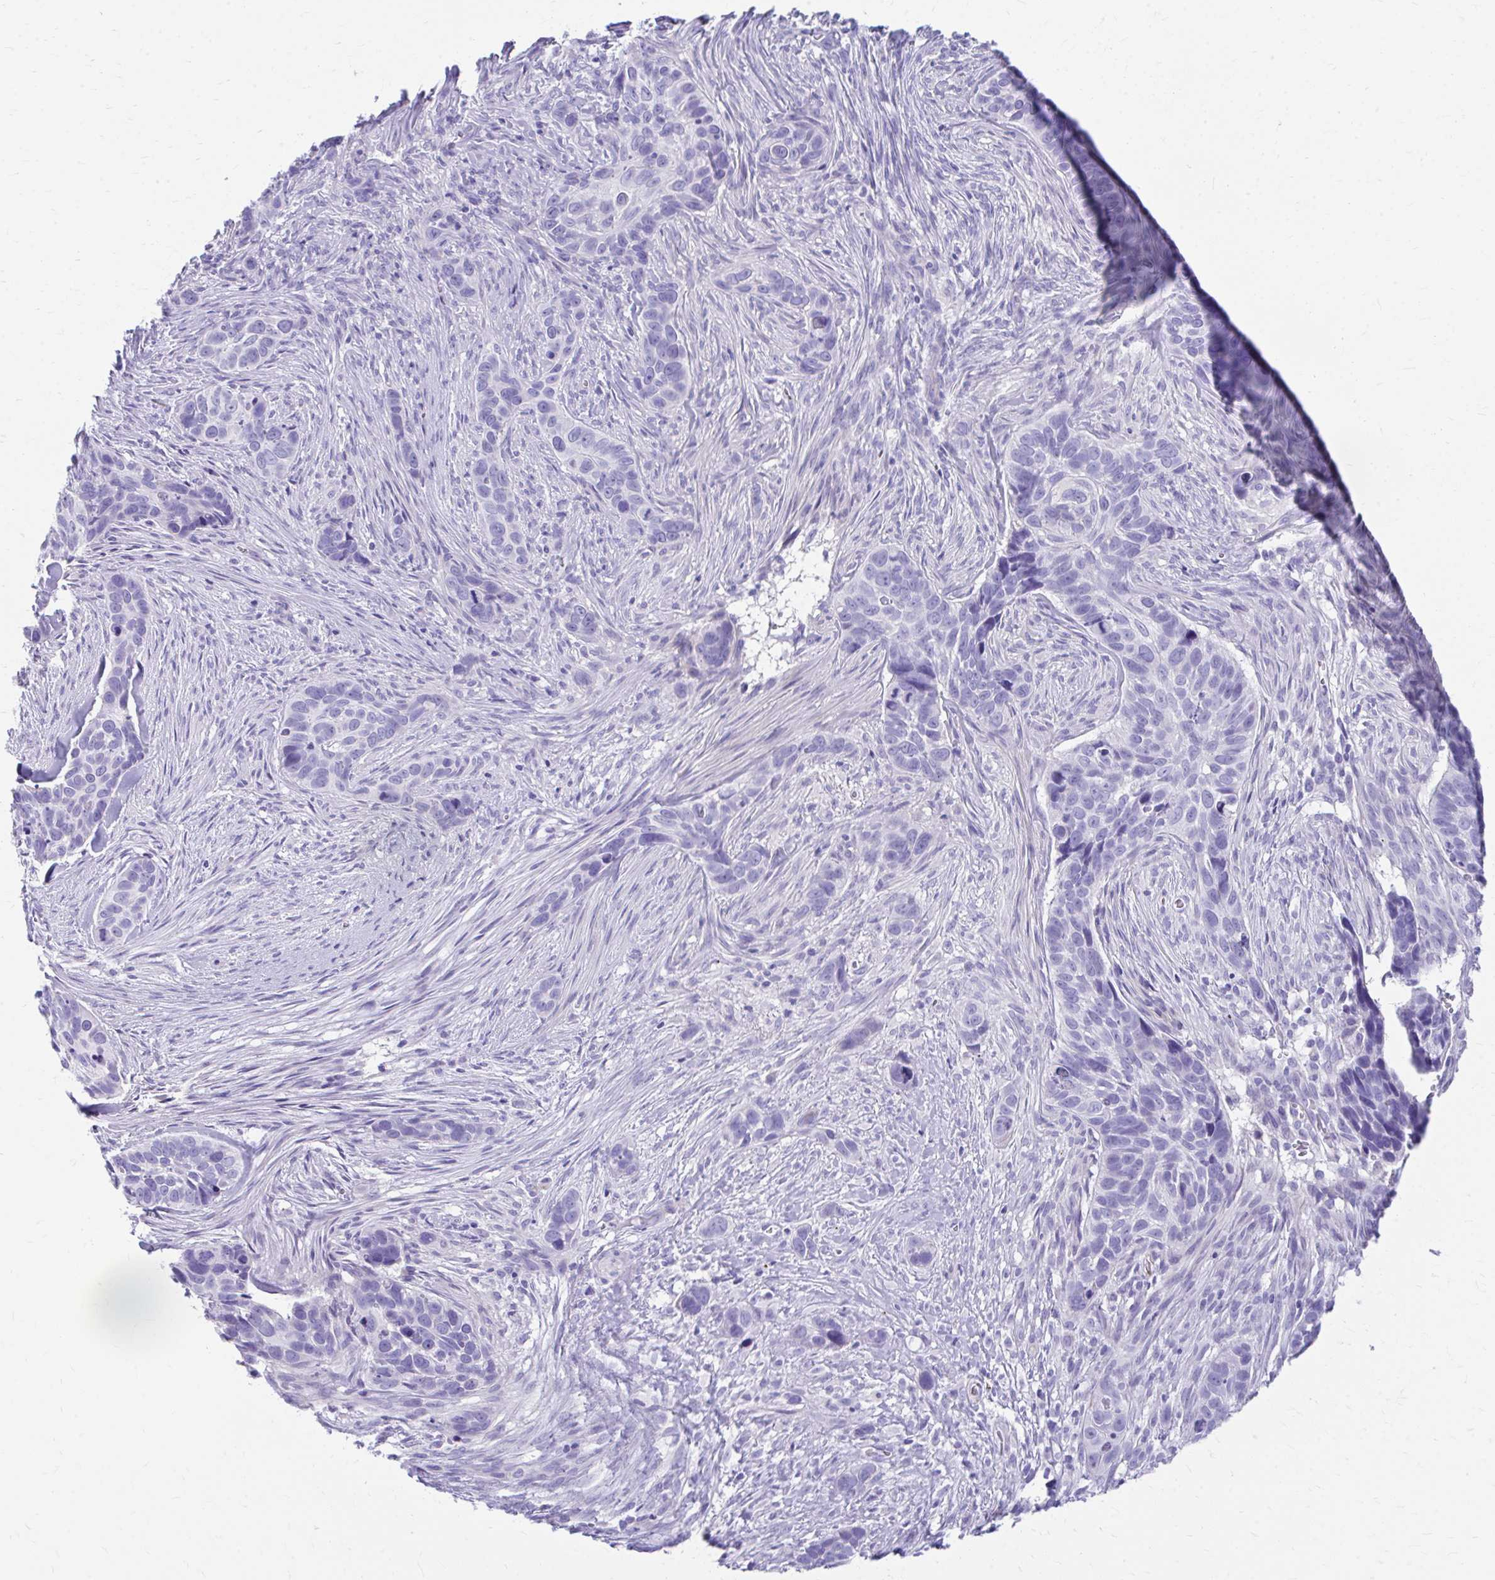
{"staining": {"intensity": "negative", "quantity": "none", "location": "none"}, "tissue": "skin cancer", "cell_type": "Tumor cells", "image_type": "cancer", "snomed": [{"axis": "morphology", "description": "Basal cell carcinoma"}, {"axis": "topography", "description": "Skin"}], "caption": "The photomicrograph shows no significant staining in tumor cells of skin cancer (basal cell carcinoma). Brightfield microscopy of IHC stained with DAB (brown) and hematoxylin (blue), captured at high magnification.", "gene": "KRIT1", "patient": {"sex": "female", "age": 82}}